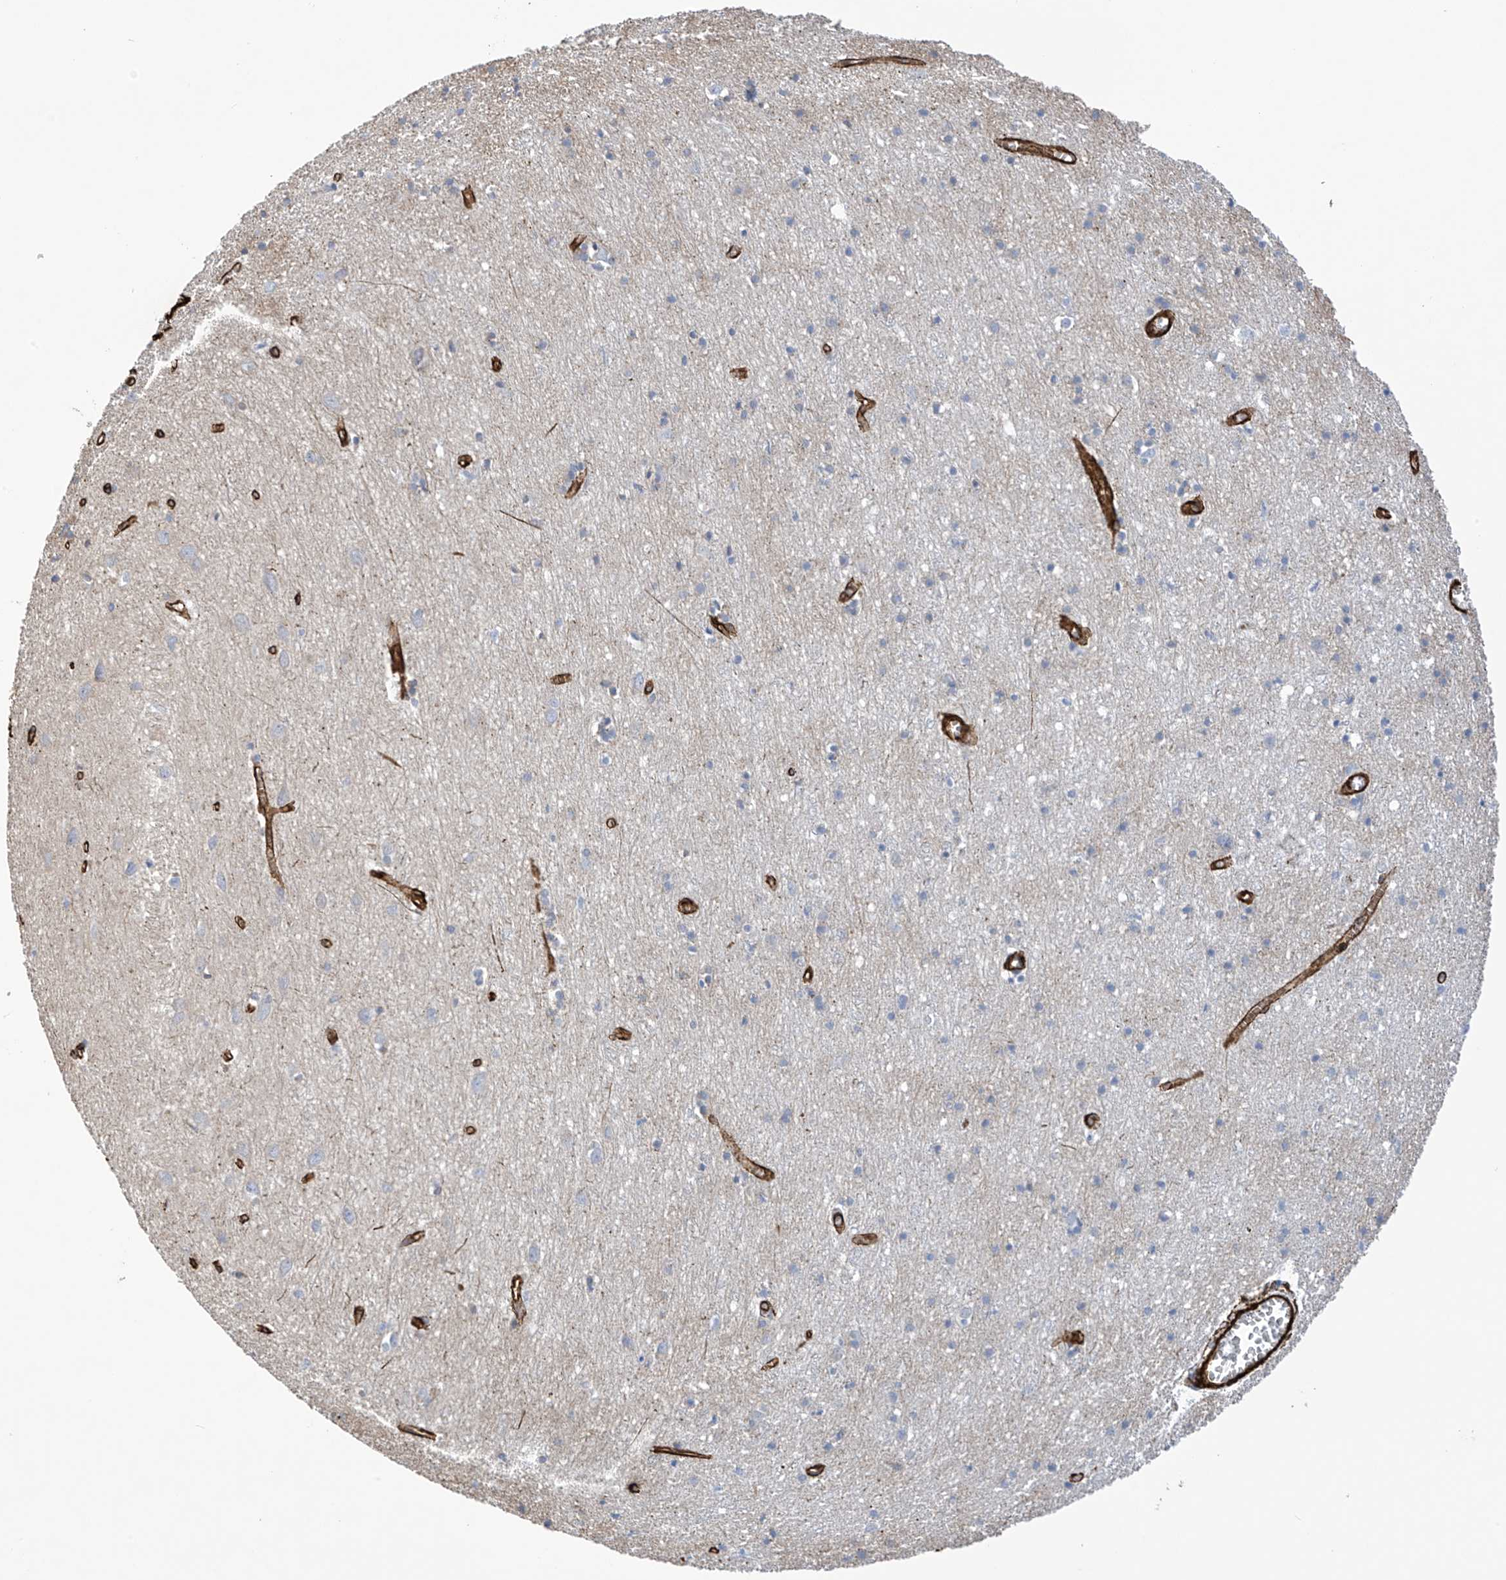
{"staining": {"intensity": "strong", "quantity": ">75%", "location": "cytoplasmic/membranous"}, "tissue": "cerebral cortex", "cell_type": "Endothelial cells", "image_type": "normal", "snomed": [{"axis": "morphology", "description": "Normal tissue, NOS"}, {"axis": "topography", "description": "Cerebral cortex"}], "caption": "This histopathology image shows immunohistochemistry (IHC) staining of unremarkable human cerebral cortex, with high strong cytoplasmic/membranous expression in about >75% of endothelial cells.", "gene": "UBTD1", "patient": {"sex": "female", "age": 64}}